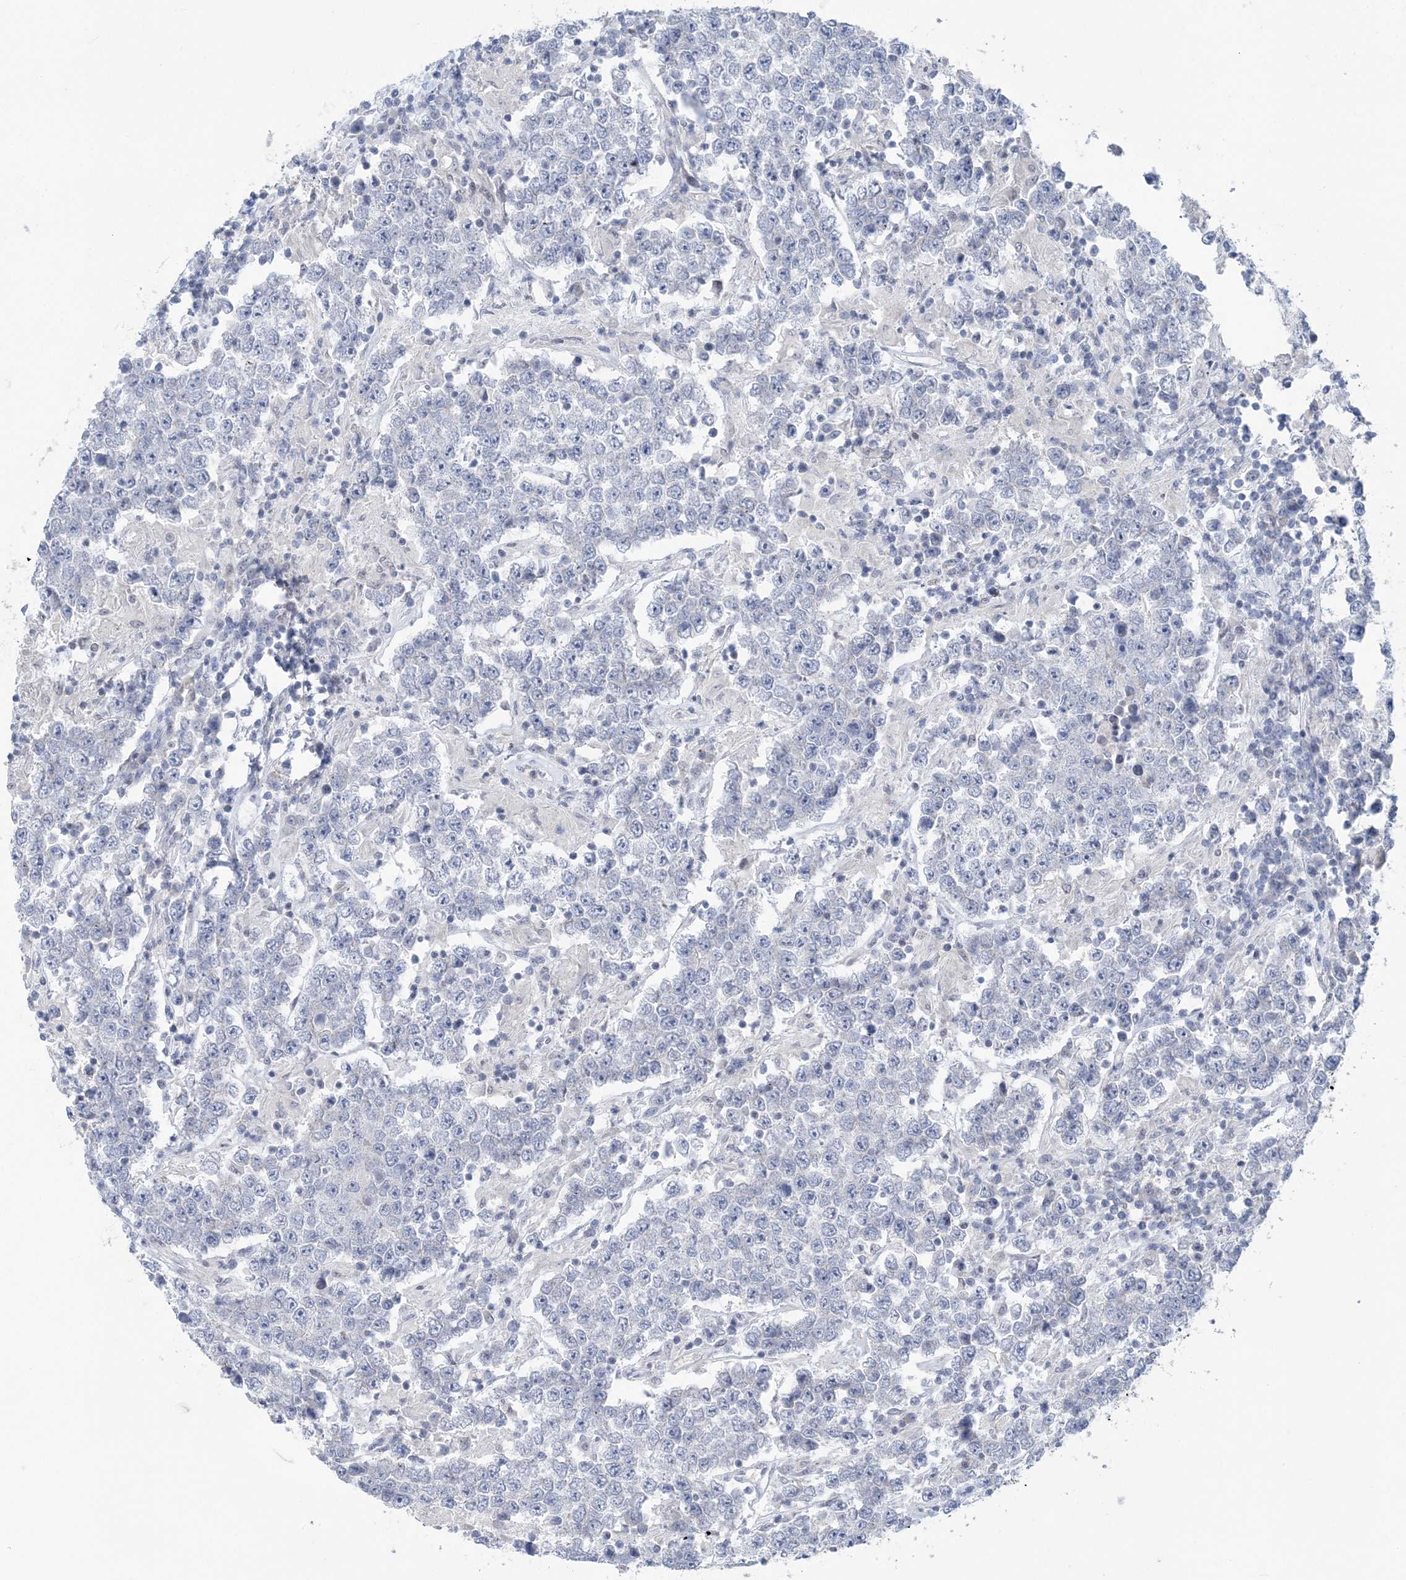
{"staining": {"intensity": "negative", "quantity": "none", "location": "none"}, "tissue": "testis cancer", "cell_type": "Tumor cells", "image_type": "cancer", "snomed": [{"axis": "morphology", "description": "Normal tissue, NOS"}, {"axis": "morphology", "description": "Urothelial carcinoma, High grade"}, {"axis": "morphology", "description": "Seminoma, NOS"}, {"axis": "morphology", "description": "Carcinoma, Embryonal, NOS"}, {"axis": "topography", "description": "Urinary bladder"}, {"axis": "topography", "description": "Testis"}], "caption": "Testis cancer (seminoma) was stained to show a protein in brown. There is no significant staining in tumor cells.", "gene": "ZBTB7A", "patient": {"sex": "male", "age": 41}}